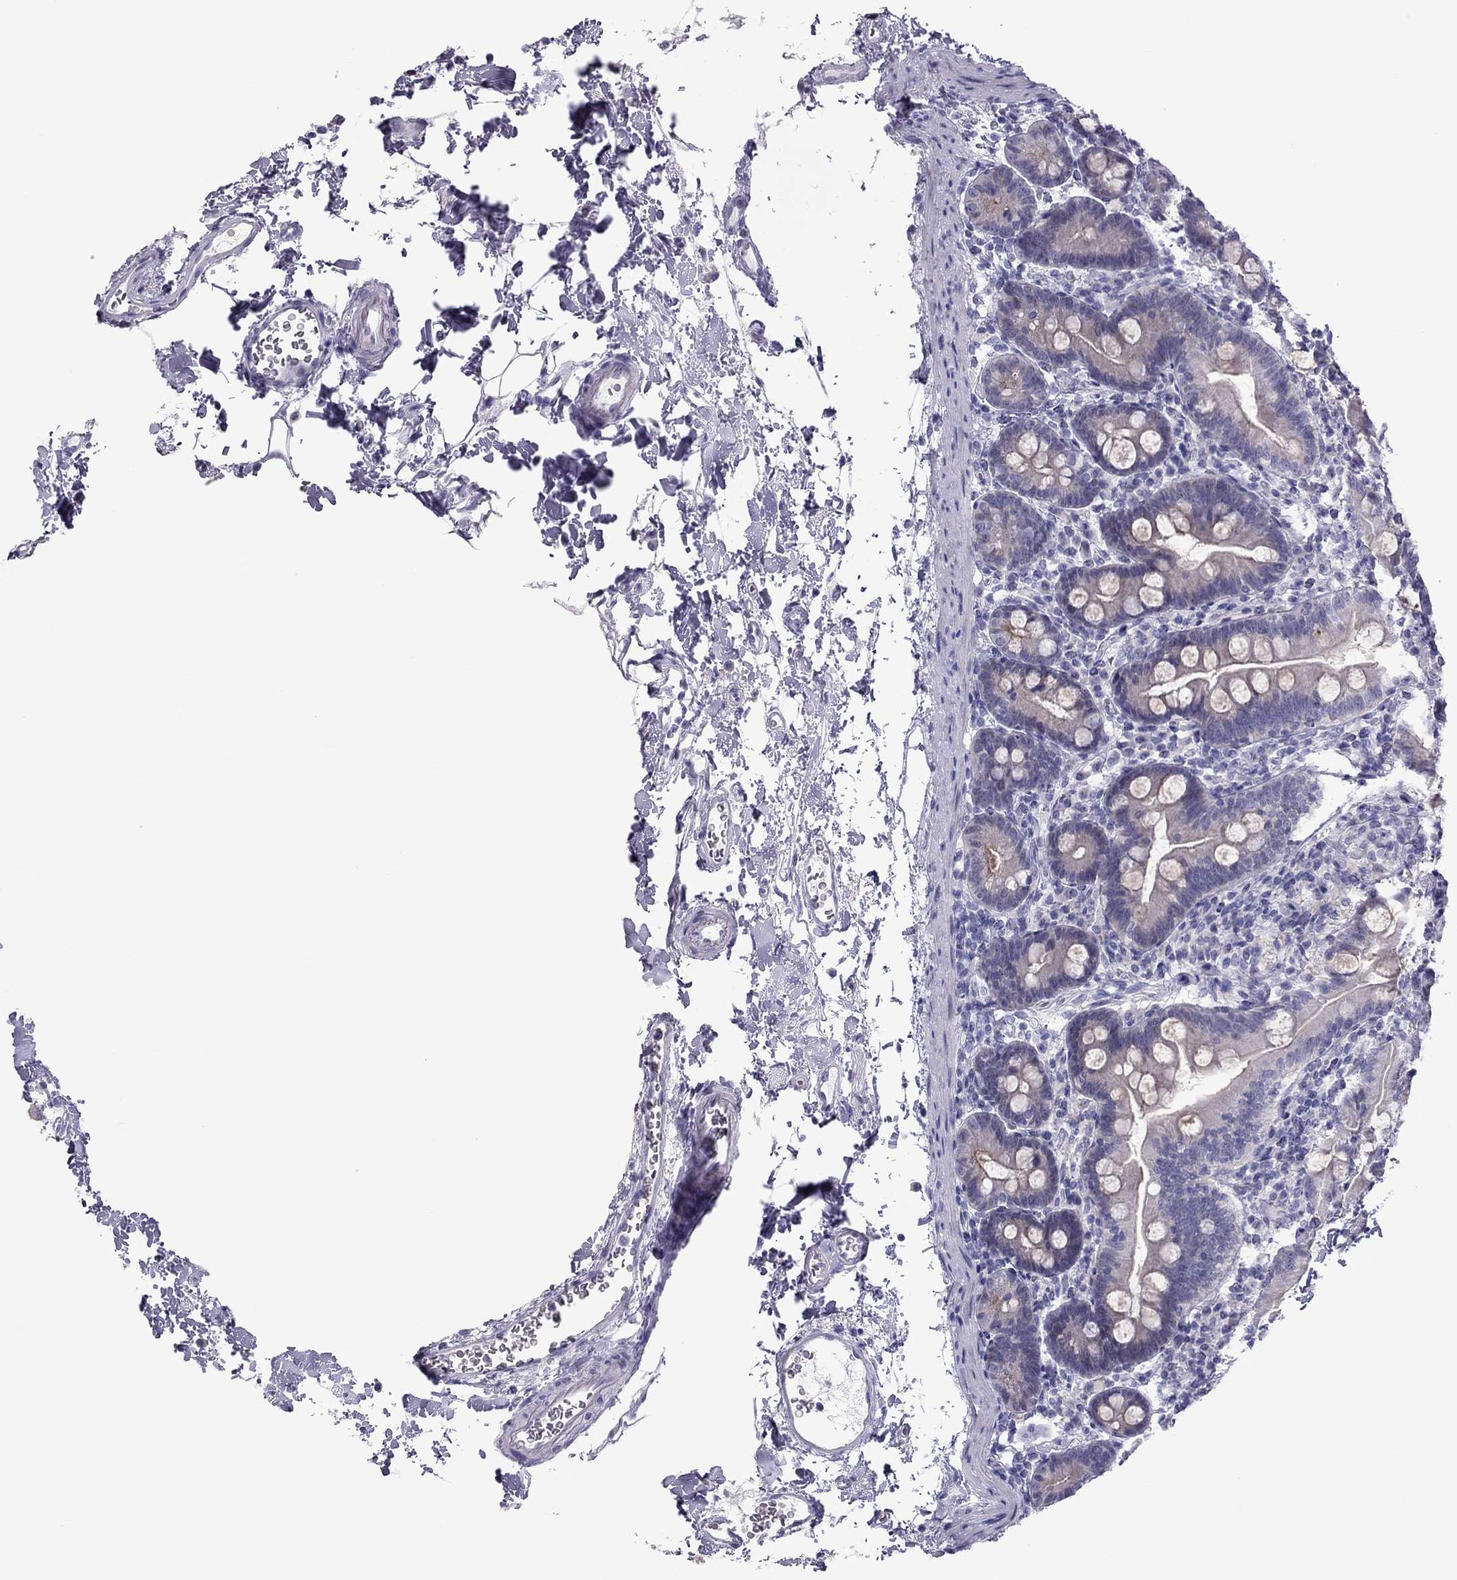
{"staining": {"intensity": "weak", "quantity": "<25%", "location": "cytoplasmic/membranous"}, "tissue": "small intestine", "cell_type": "Glandular cells", "image_type": "normal", "snomed": [{"axis": "morphology", "description": "Normal tissue, NOS"}, {"axis": "topography", "description": "Small intestine"}], "caption": "DAB immunohistochemical staining of benign small intestine reveals no significant staining in glandular cells. (DAB immunohistochemistry (IHC) with hematoxylin counter stain).", "gene": "TEX14", "patient": {"sex": "female", "age": 44}}